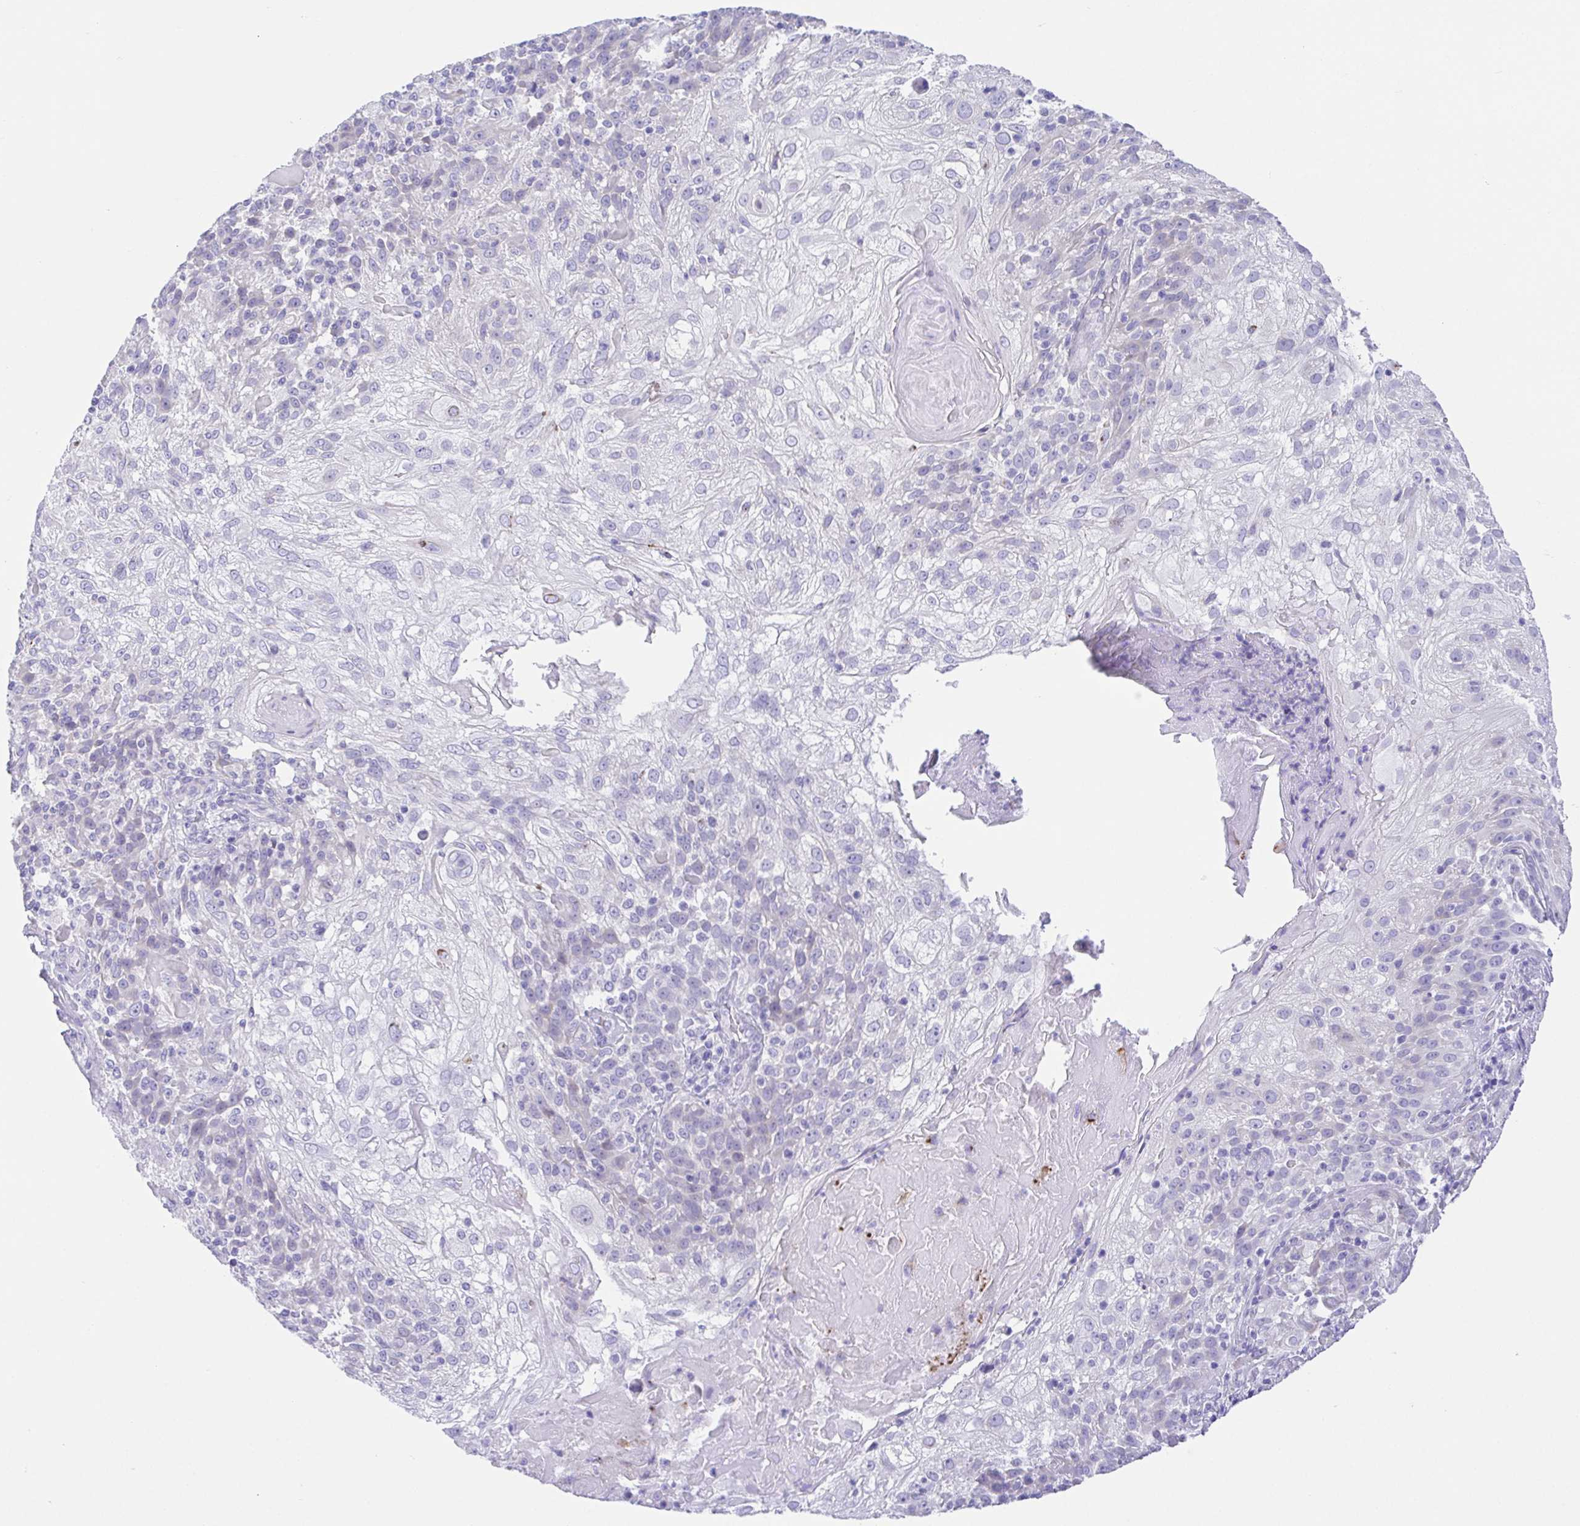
{"staining": {"intensity": "negative", "quantity": "none", "location": "none"}, "tissue": "skin cancer", "cell_type": "Tumor cells", "image_type": "cancer", "snomed": [{"axis": "morphology", "description": "Normal tissue, NOS"}, {"axis": "morphology", "description": "Squamous cell carcinoma, NOS"}, {"axis": "topography", "description": "Skin"}], "caption": "Immunohistochemistry of human skin cancer (squamous cell carcinoma) exhibits no expression in tumor cells. Brightfield microscopy of immunohistochemistry stained with DAB (brown) and hematoxylin (blue), captured at high magnification.", "gene": "LUZP4", "patient": {"sex": "female", "age": 83}}